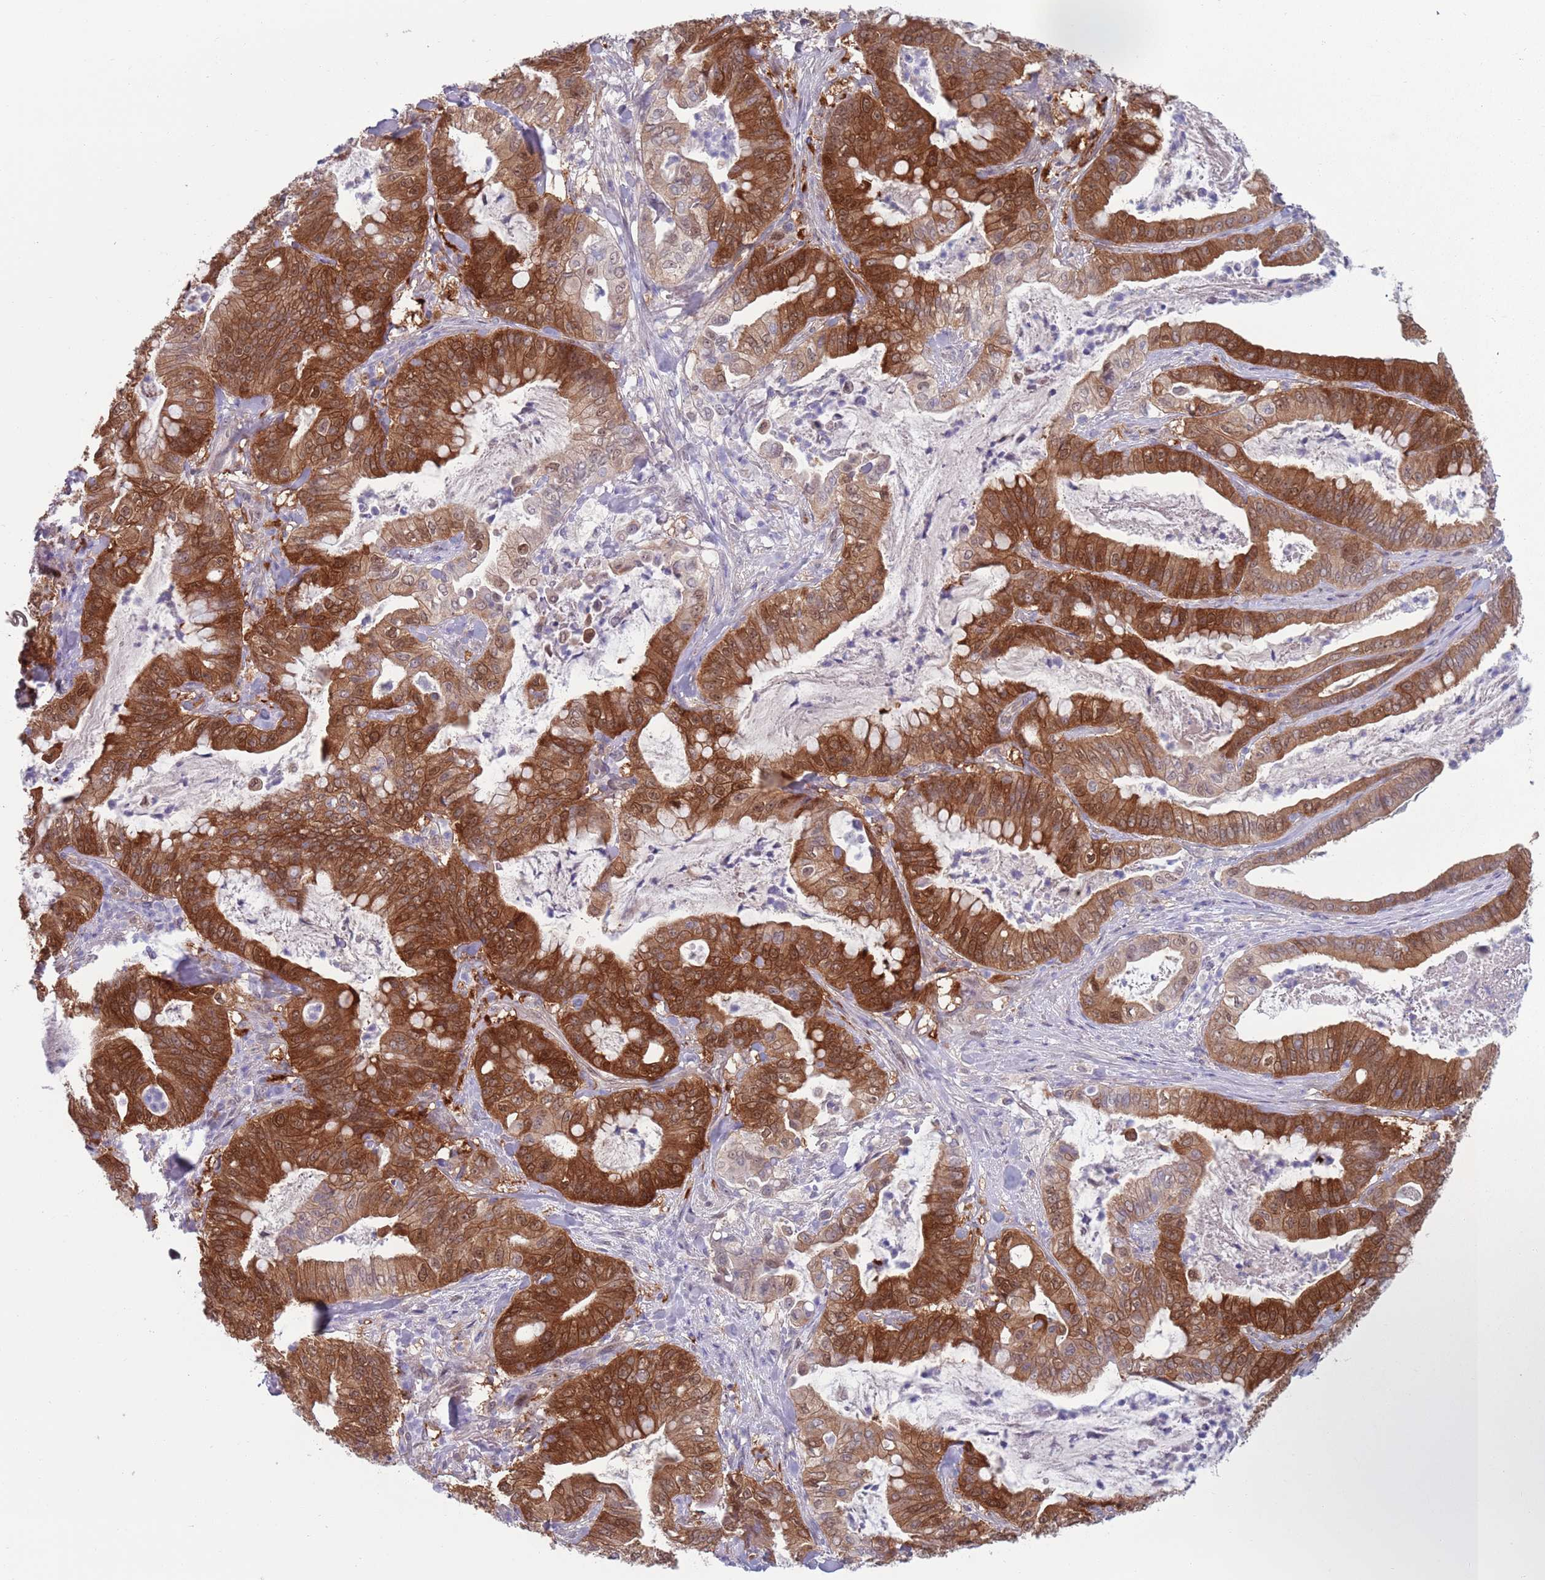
{"staining": {"intensity": "moderate", "quantity": ">75%", "location": "cytoplasmic/membranous,nuclear"}, "tissue": "pancreatic cancer", "cell_type": "Tumor cells", "image_type": "cancer", "snomed": [{"axis": "morphology", "description": "Adenocarcinoma, NOS"}, {"axis": "topography", "description": "Pancreas"}], "caption": "This image reveals IHC staining of adenocarcinoma (pancreatic), with medium moderate cytoplasmic/membranous and nuclear expression in approximately >75% of tumor cells.", "gene": "CLNS1A", "patient": {"sex": "male", "age": 71}}